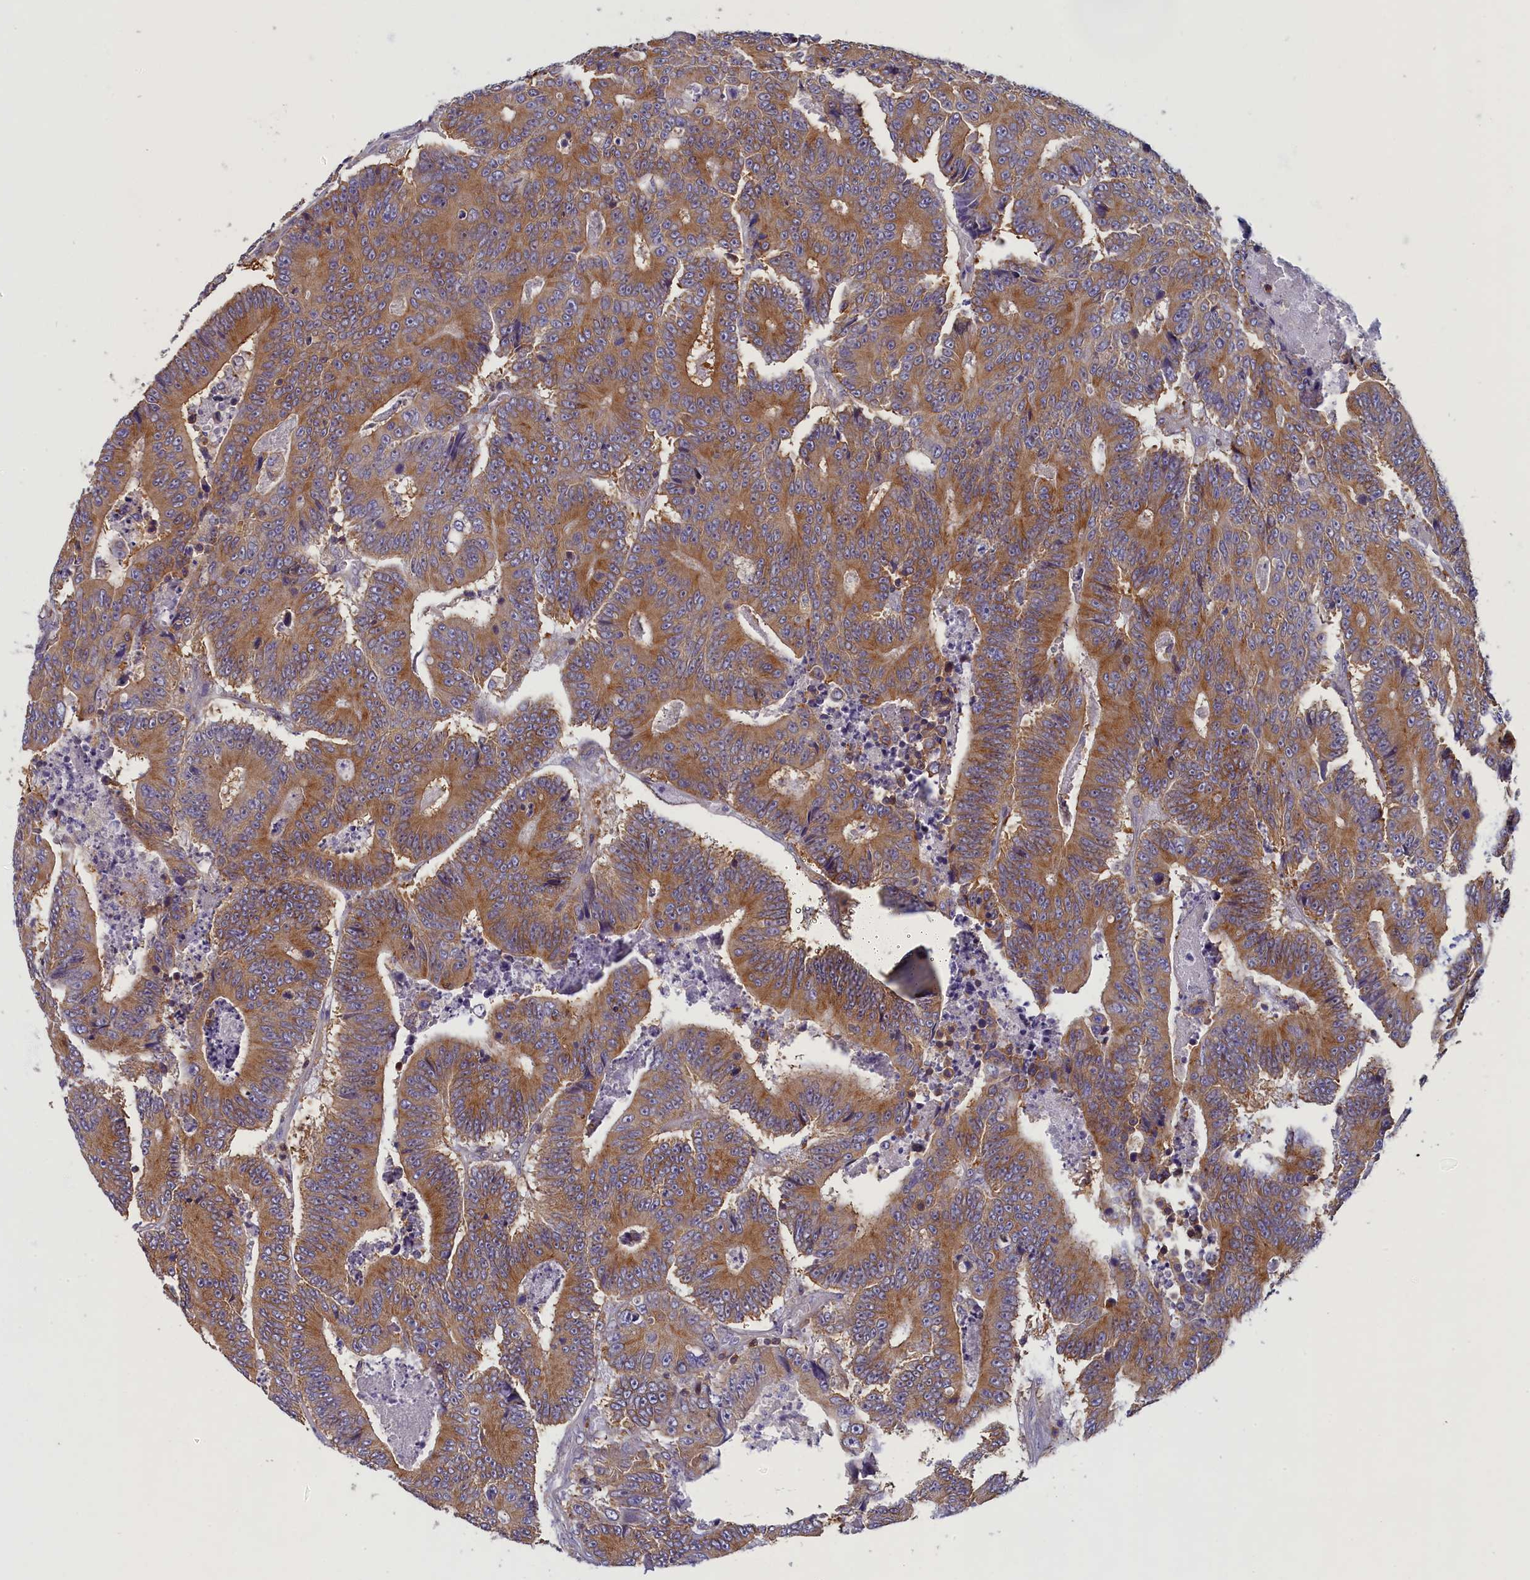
{"staining": {"intensity": "moderate", "quantity": ">75%", "location": "cytoplasmic/membranous"}, "tissue": "colorectal cancer", "cell_type": "Tumor cells", "image_type": "cancer", "snomed": [{"axis": "morphology", "description": "Adenocarcinoma, NOS"}, {"axis": "topography", "description": "Colon"}], "caption": "An IHC micrograph of neoplastic tissue is shown. Protein staining in brown labels moderate cytoplasmic/membranous positivity in colorectal cancer within tumor cells. The staining is performed using DAB brown chromogen to label protein expression. The nuclei are counter-stained blue using hematoxylin.", "gene": "NOL10", "patient": {"sex": "male", "age": 83}}